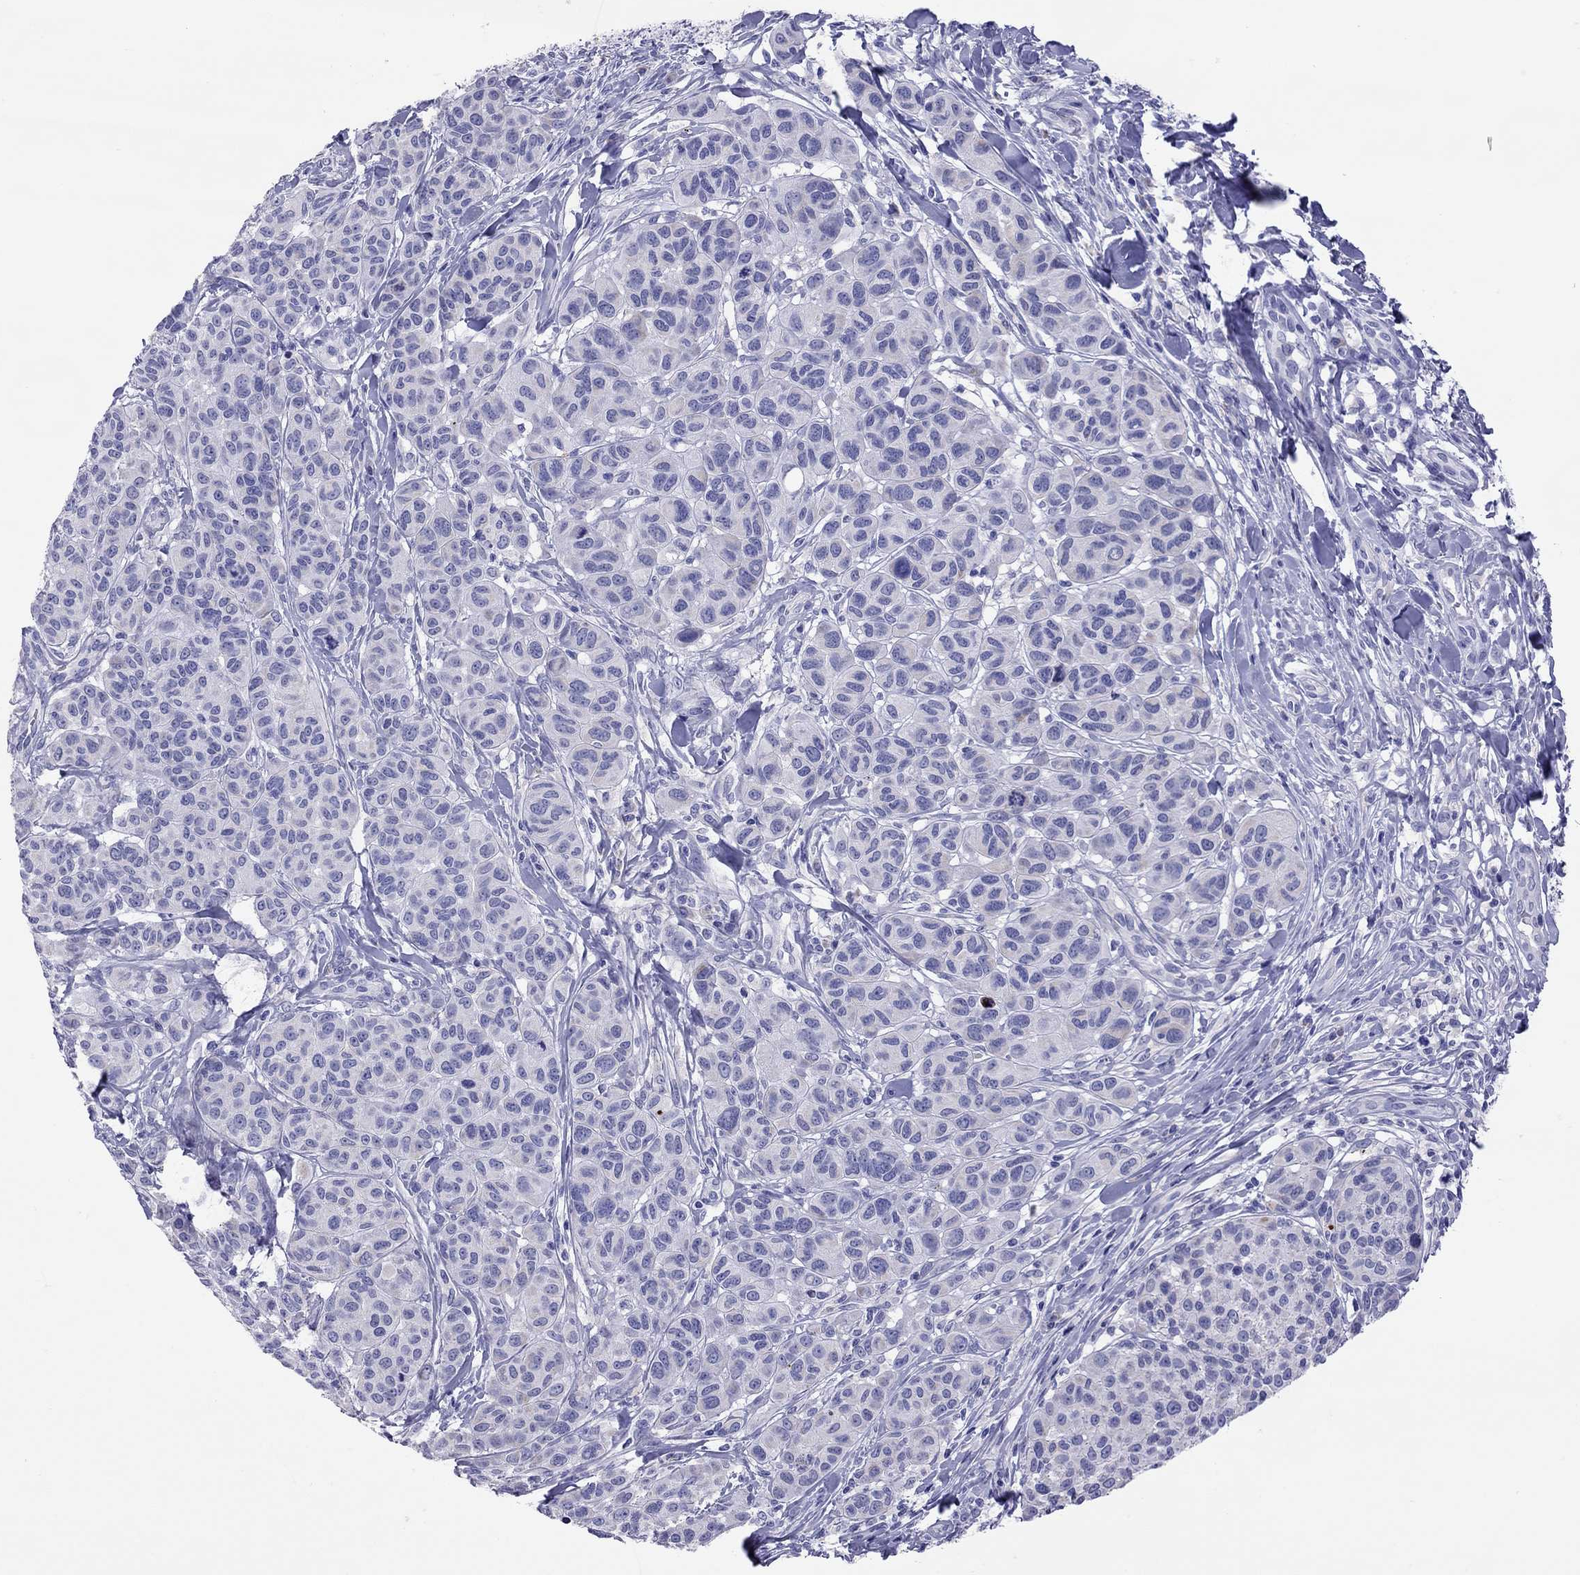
{"staining": {"intensity": "negative", "quantity": "none", "location": "none"}, "tissue": "melanoma", "cell_type": "Tumor cells", "image_type": "cancer", "snomed": [{"axis": "morphology", "description": "Malignant melanoma, NOS"}, {"axis": "topography", "description": "Skin"}], "caption": "This is a photomicrograph of IHC staining of melanoma, which shows no expression in tumor cells.", "gene": "COL9A1", "patient": {"sex": "male", "age": 79}}